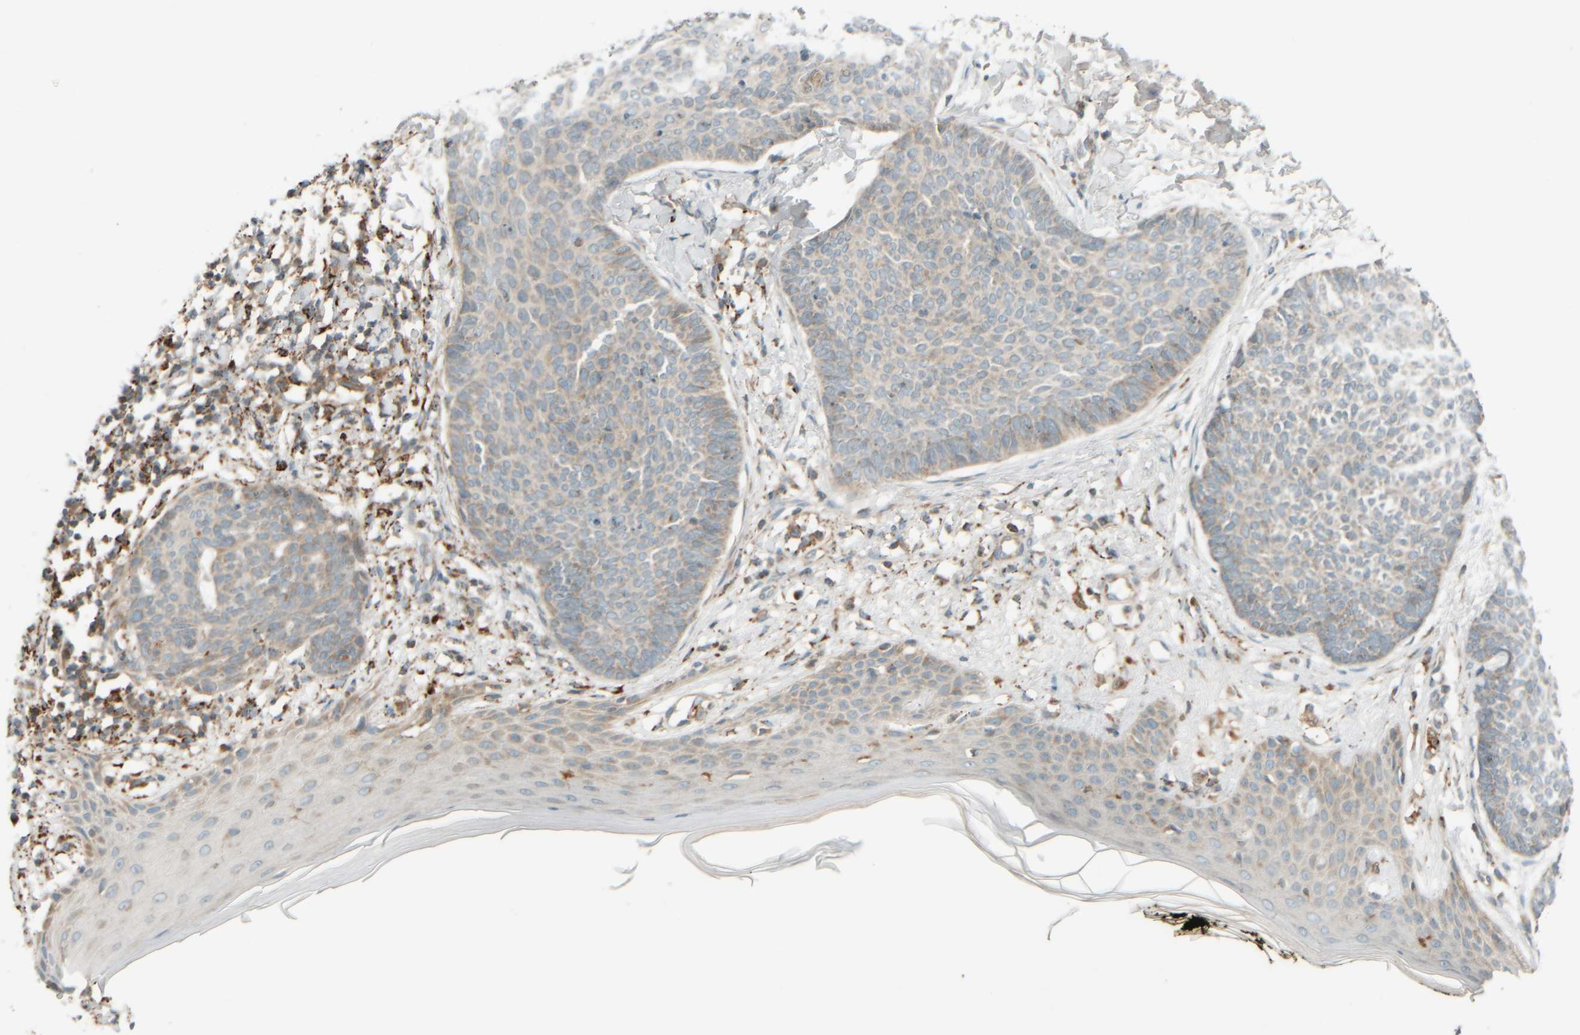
{"staining": {"intensity": "weak", "quantity": "<25%", "location": "cytoplasmic/membranous"}, "tissue": "skin cancer", "cell_type": "Tumor cells", "image_type": "cancer", "snomed": [{"axis": "morphology", "description": "Normal tissue, NOS"}, {"axis": "morphology", "description": "Basal cell carcinoma"}, {"axis": "topography", "description": "Skin"}], "caption": "High magnification brightfield microscopy of skin cancer (basal cell carcinoma) stained with DAB (3,3'-diaminobenzidine) (brown) and counterstained with hematoxylin (blue): tumor cells show no significant staining. (DAB (3,3'-diaminobenzidine) immunohistochemistry (IHC) visualized using brightfield microscopy, high magnification).", "gene": "SPAG5", "patient": {"sex": "male", "age": 50}}